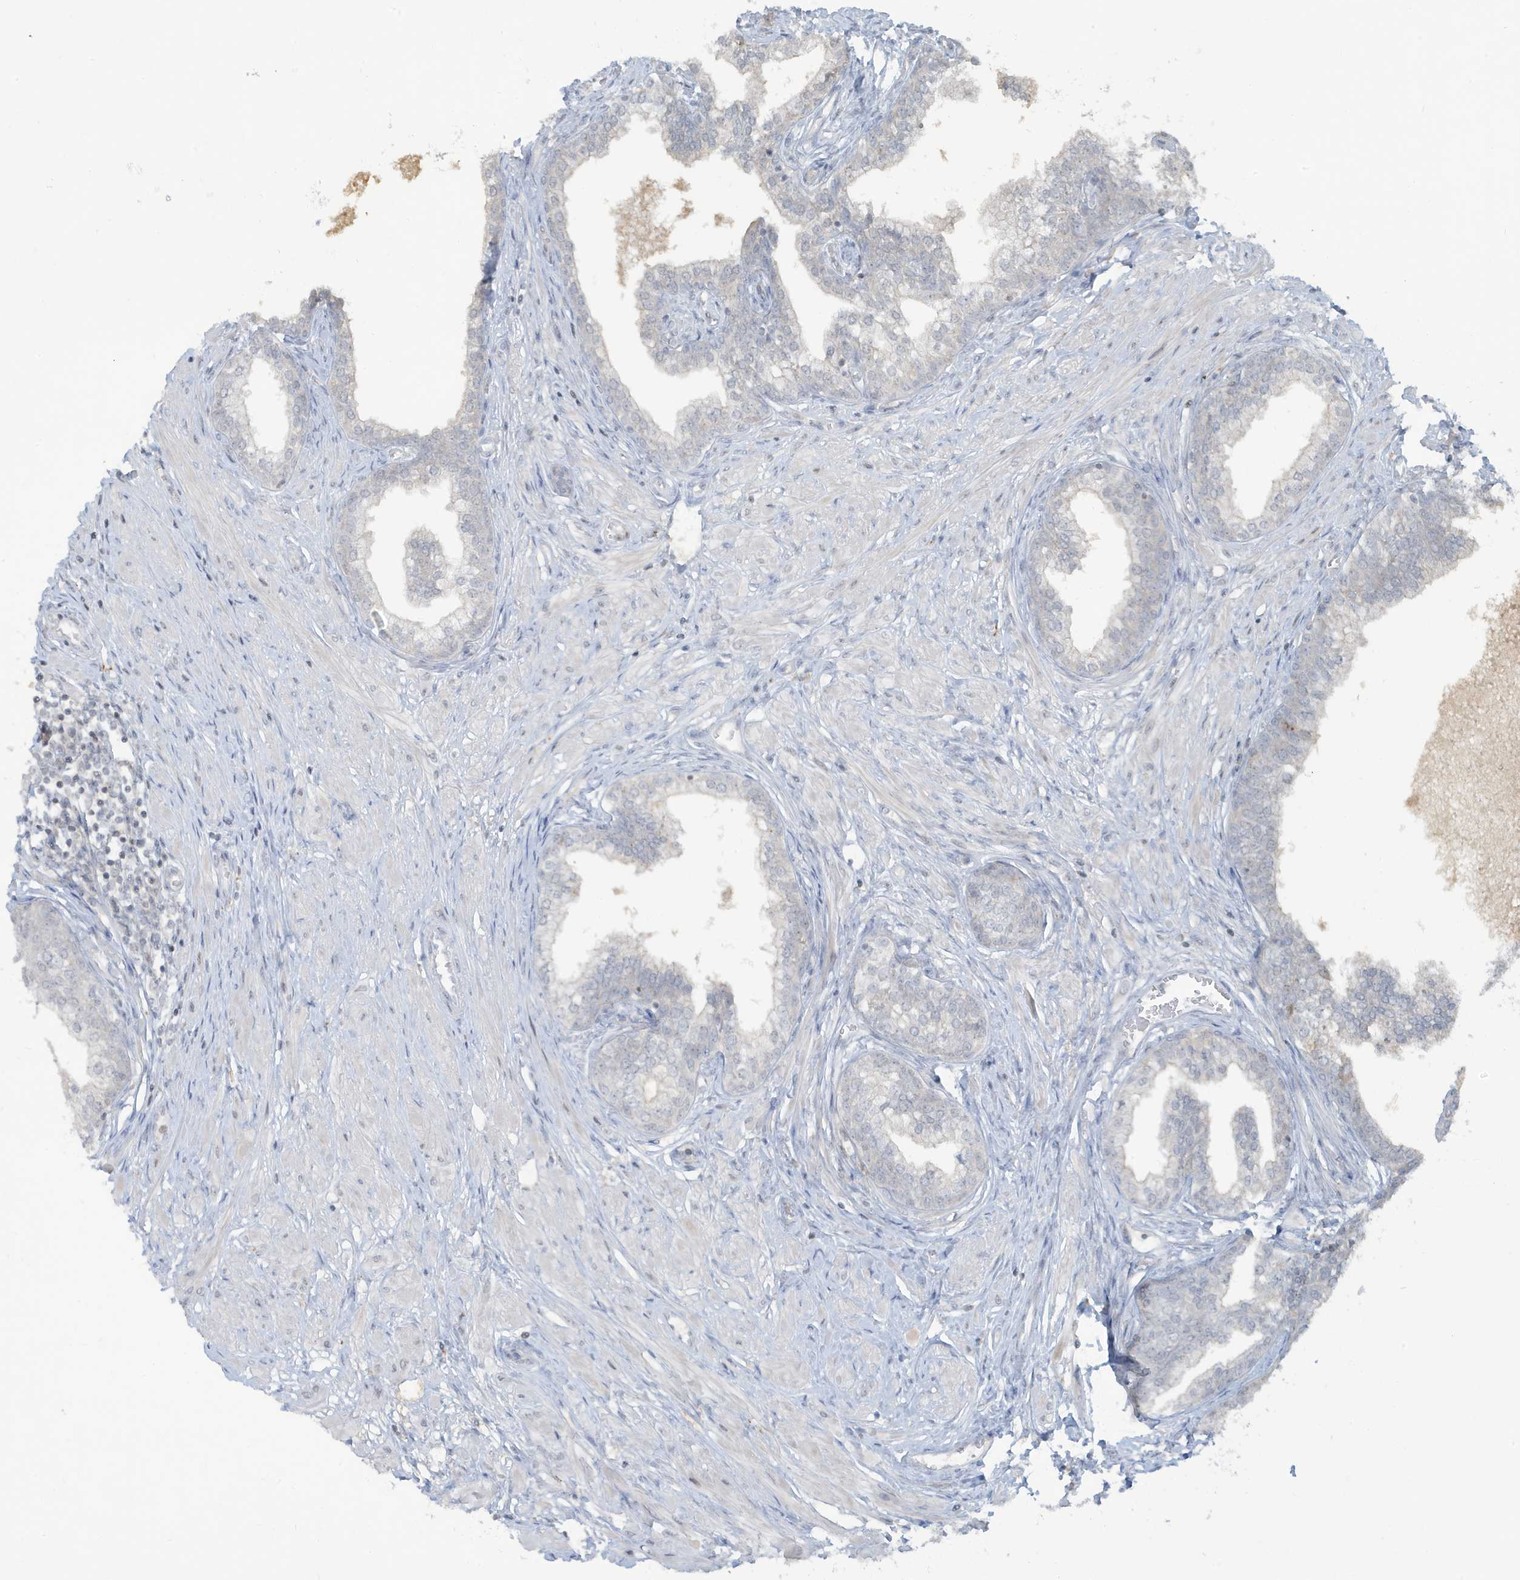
{"staining": {"intensity": "negative", "quantity": "none", "location": "none"}, "tissue": "prostate", "cell_type": "Glandular cells", "image_type": "normal", "snomed": [{"axis": "morphology", "description": "Normal tissue, NOS"}, {"axis": "morphology", "description": "Urothelial carcinoma, Low grade"}, {"axis": "topography", "description": "Urinary bladder"}, {"axis": "topography", "description": "Prostate"}], "caption": "Protein analysis of benign prostate demonstrates no significant positivity in glandular cells. The staining is performed using DAB (3,3'-diaminobenzidine) brown chromogen with nuclei counter-stained in using hematoxylin.", "gene": "PRRT3", "patient": {"sex": "male", "age": 60}}